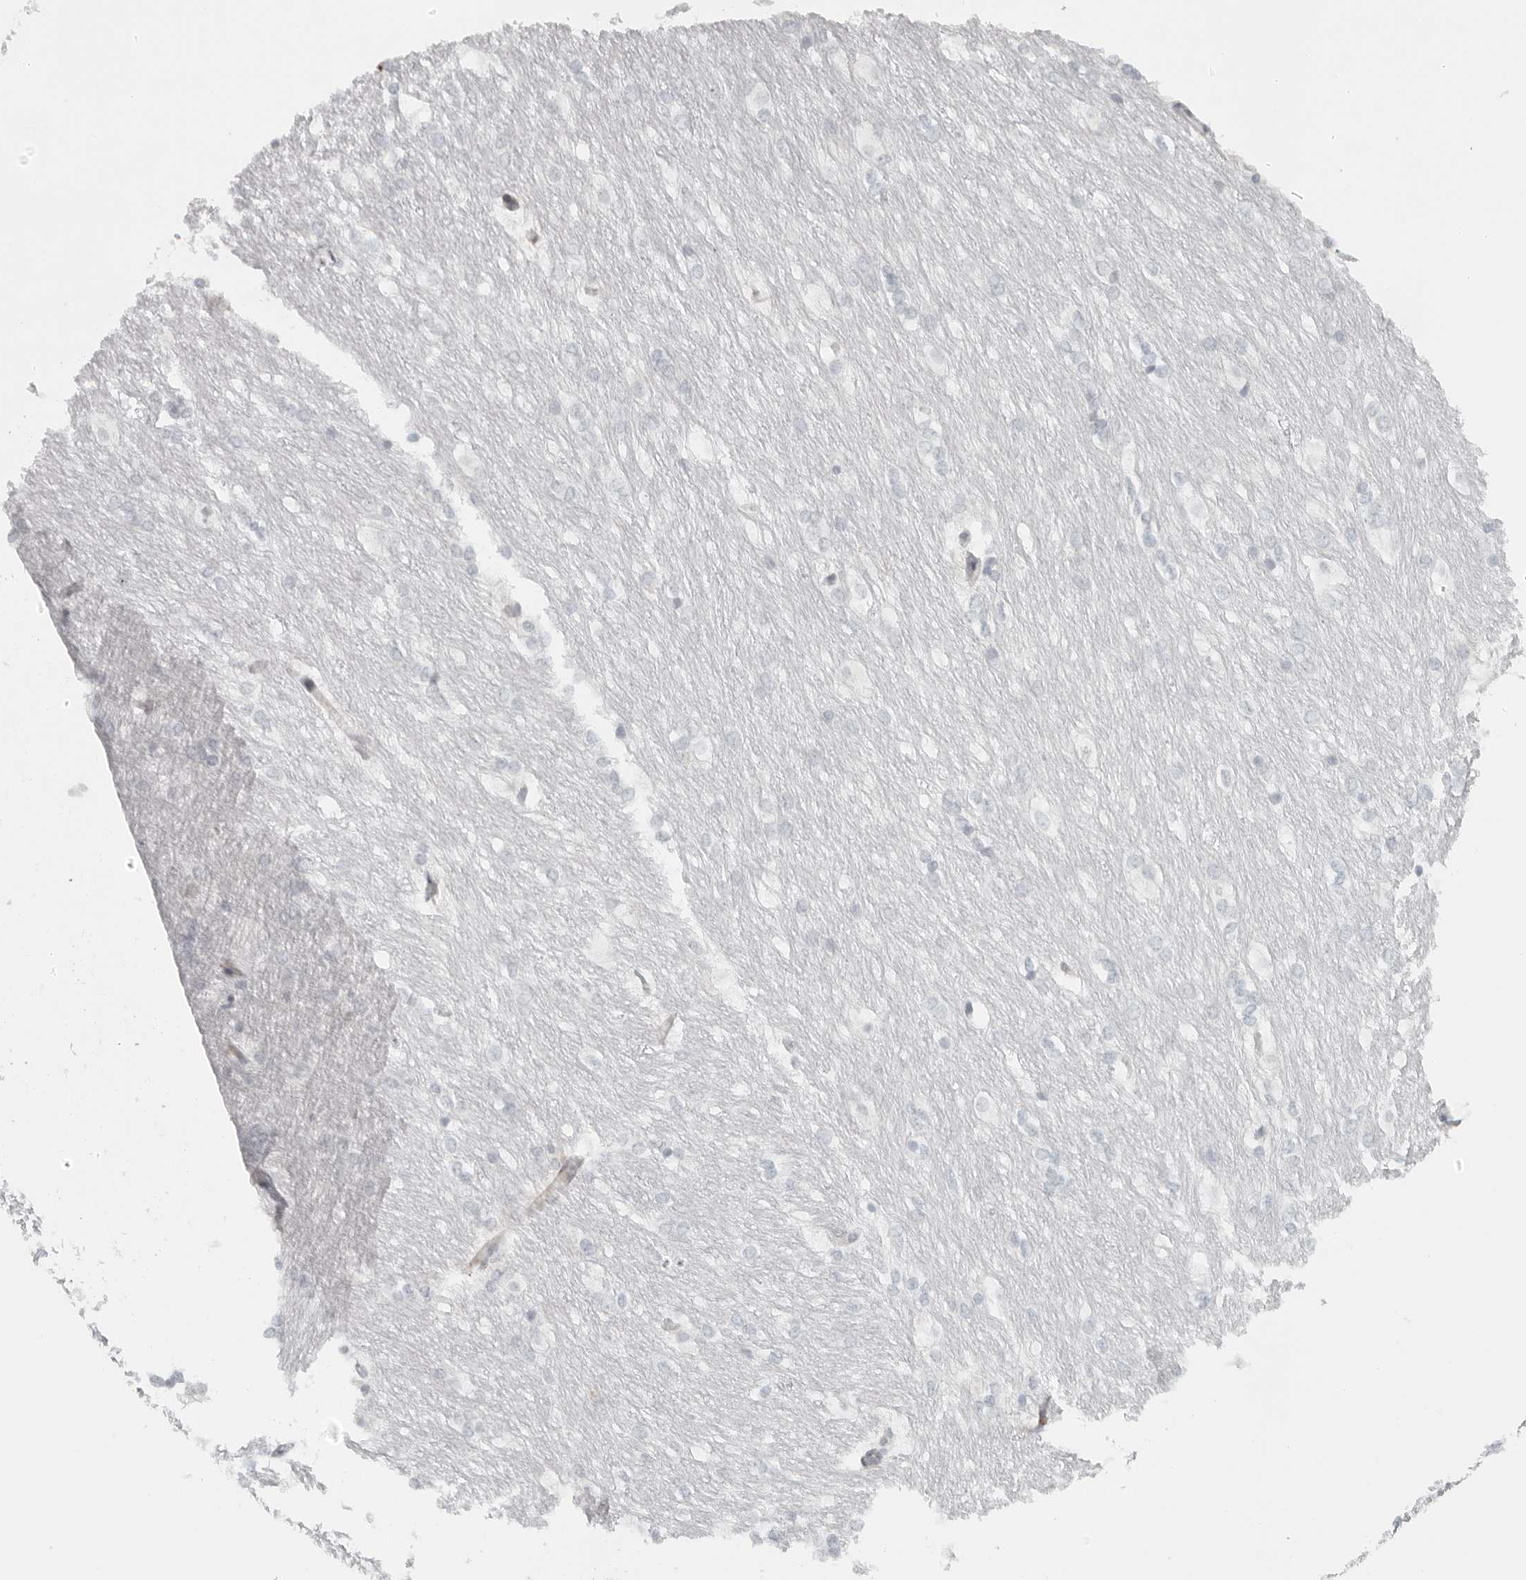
{"staining": {"intensity": "negative", "quantity": "none", "location": "none"}, "tissue": "caudate", "cell_type": "Glial cells", "image_type": "normal", "snomed": [{"axis": "morphology", "description": "Normal tissue, NOS"}, {"axis": "topography", "description": "Lateral ventricle wall"}], "caption": "Immunohistochemical staining of normal human caudate exhibits no significant expression in glial cells.", "gene": "RPS6KC1", "patient": {"sex": "female", "age": 19}}